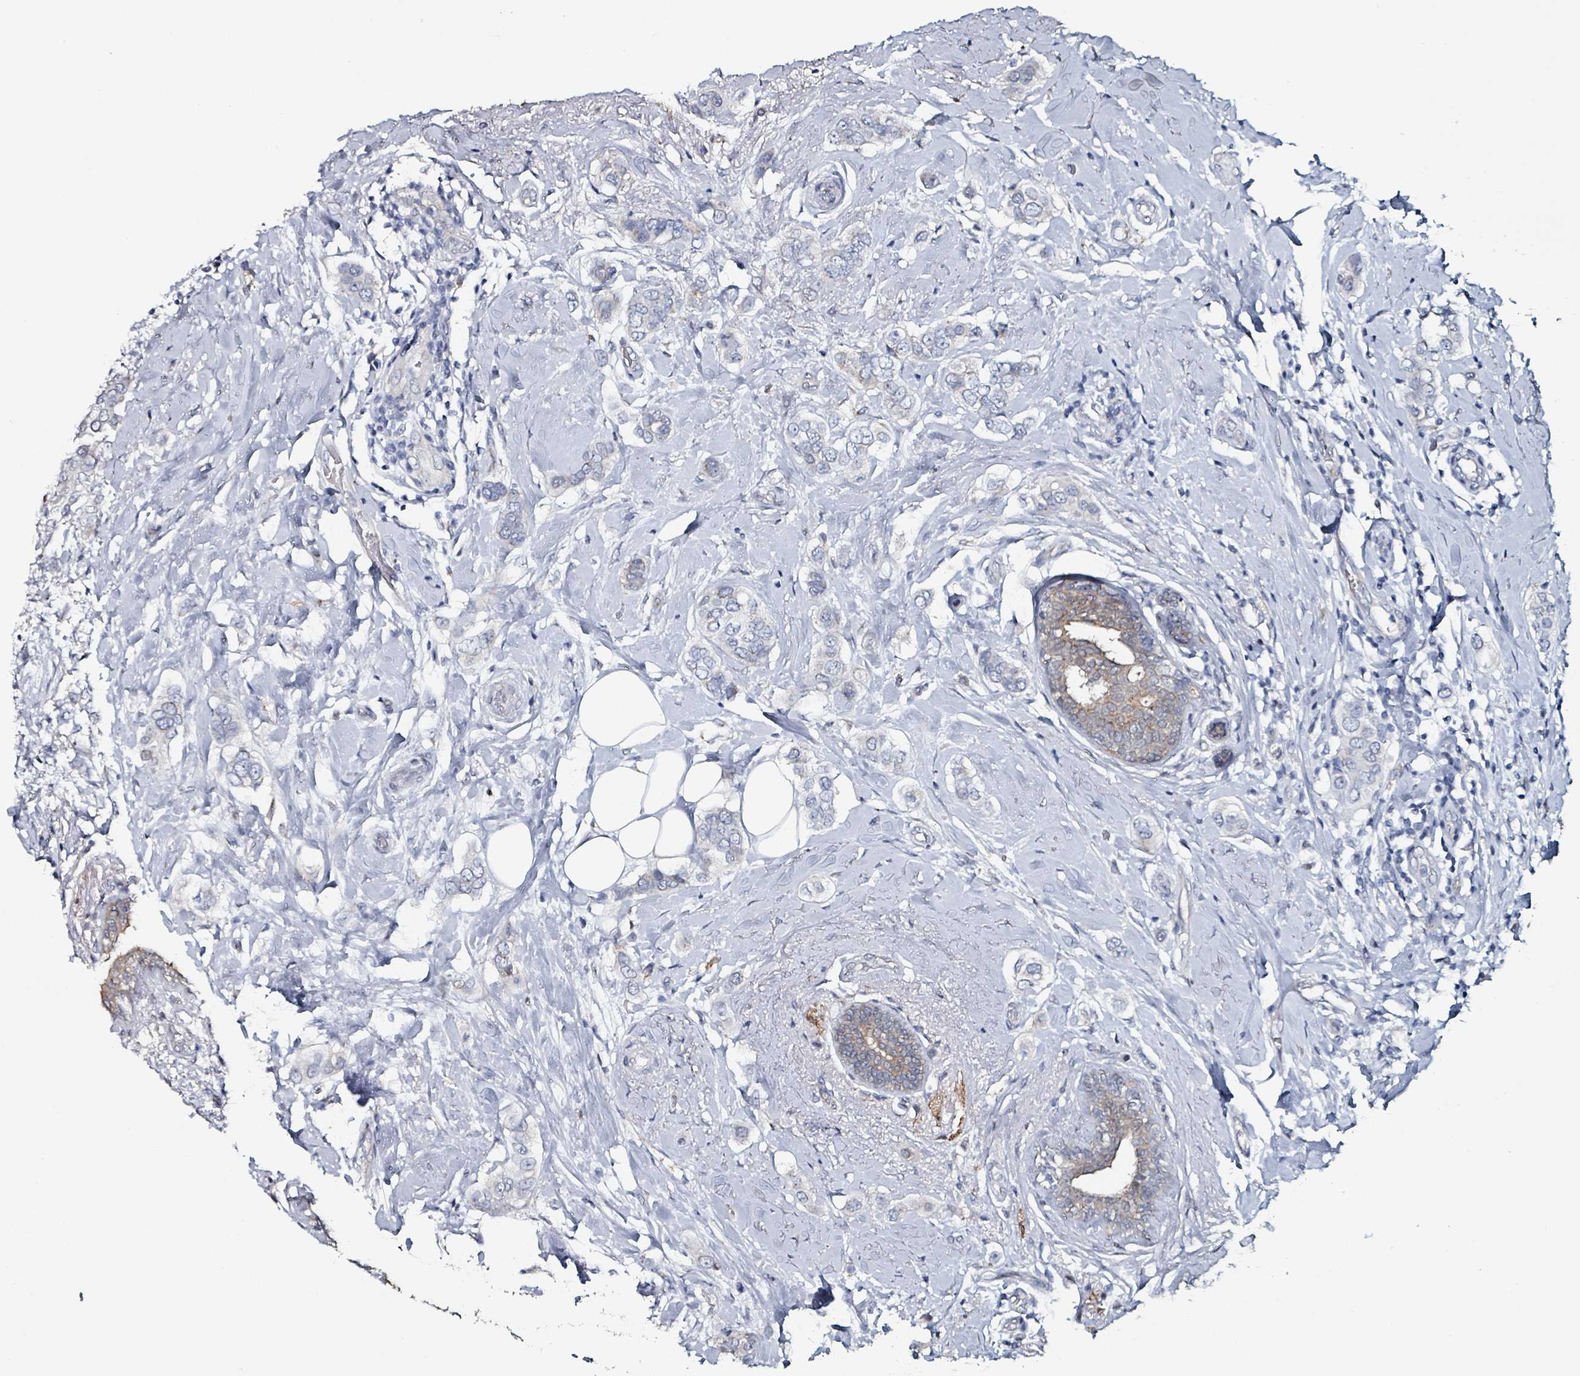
{"staining": {"intensity": "negative", "quantity": "none", "location": "none"}, "tissue": "breast cancer", "cell_type": "Tumor cells", "image_type": "cancer", "snomed": [{"axis": "morphology", "description": "Lobular carcinoma"}, {"axis": "topography", "description": "Breast"}], "caption": "The immunohistochemistry (IHC) image has no significant expression in tumor cells of breast cancer tissue.", "gene": "B3GAT3", "patient": {"sex": "female", "age": 51}}